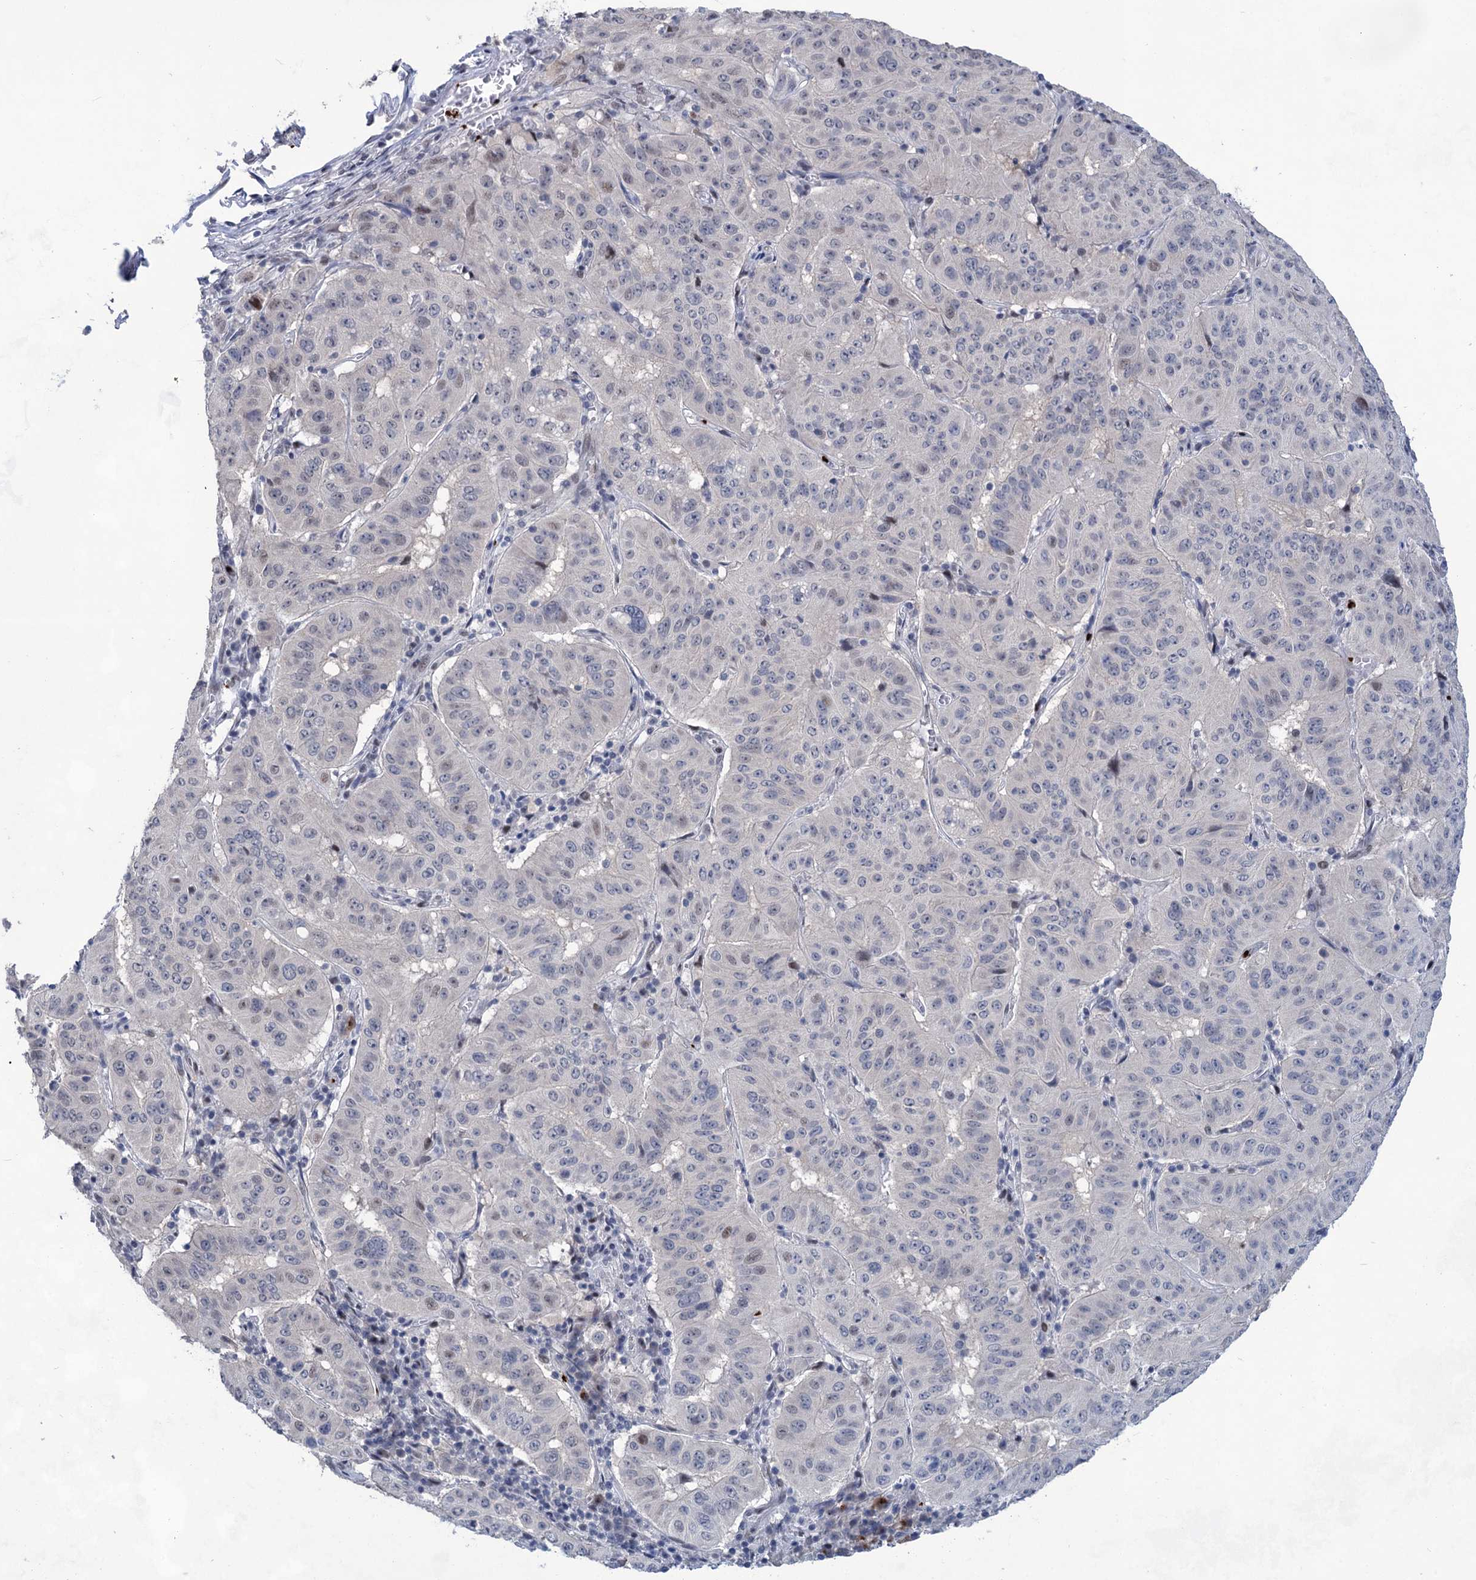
{"staining": {"intensity": "negative", "quantity": "none", "location": "none"}, "tissue": "pancreatic cancer", "cell_type": "Tumor cells", "image_type": "cancer", "snomed": [{"axis": "morphology", "description": "Adenocarcinoma, NOS"}, {"axis": "topography", "description": "Pancreas"}], "caption": "Protein analysis of pancreatic cancer exhibits no significant staining in tumor cells. Brightfield microscopy of IHC stained with DAB (brown) and hematoxylin (blue), captured at high magnification.", "gene": "MON2", "patient": {"sex": "male", "age": 63}}